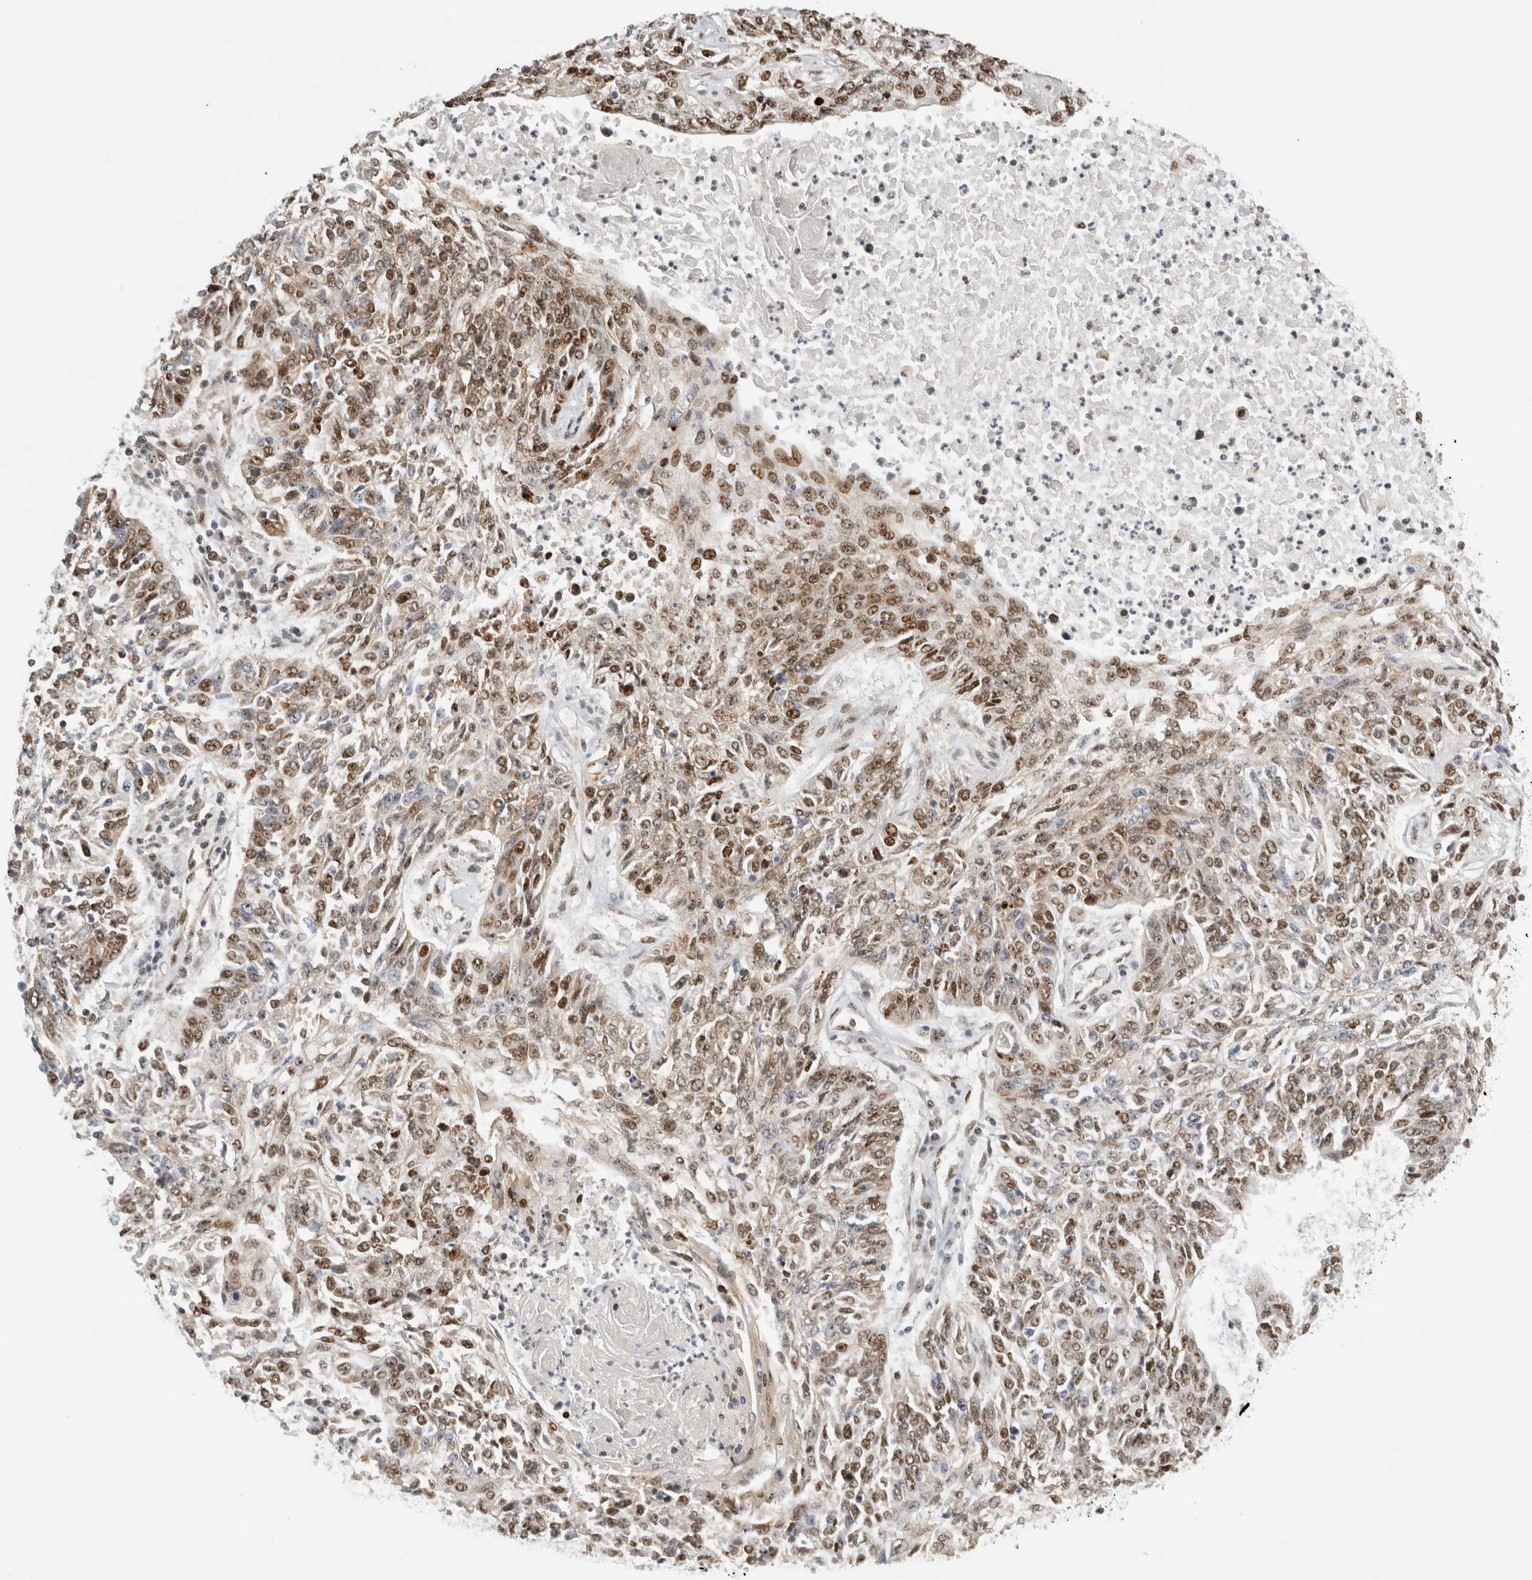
{"staining": {"intensity": "weak", "quantity": ">75%", "location": "nuclear"}, "tissue": "lung cancer", "cell_type": "Tumor cells", "image_type": "cancer", "snomed": [{"axis": "morphology", "description": "Normal tissue, NOS"}, {"axis": "morphology", "description": "Squamous cell carcinoma, NOS"}, {"axis": "topography", "description": "Cartilage tissue"}, {"axis": "topography", "description": "Bronchus"}, {"axis": "topography", "description": "Lung"}], "caption": "A brown stain shows weak nuclear expression of a protein in lung cancer tumor cells.", "gene": "EBNA1BP2", "patient": {"sex": "female", "age": 49}}